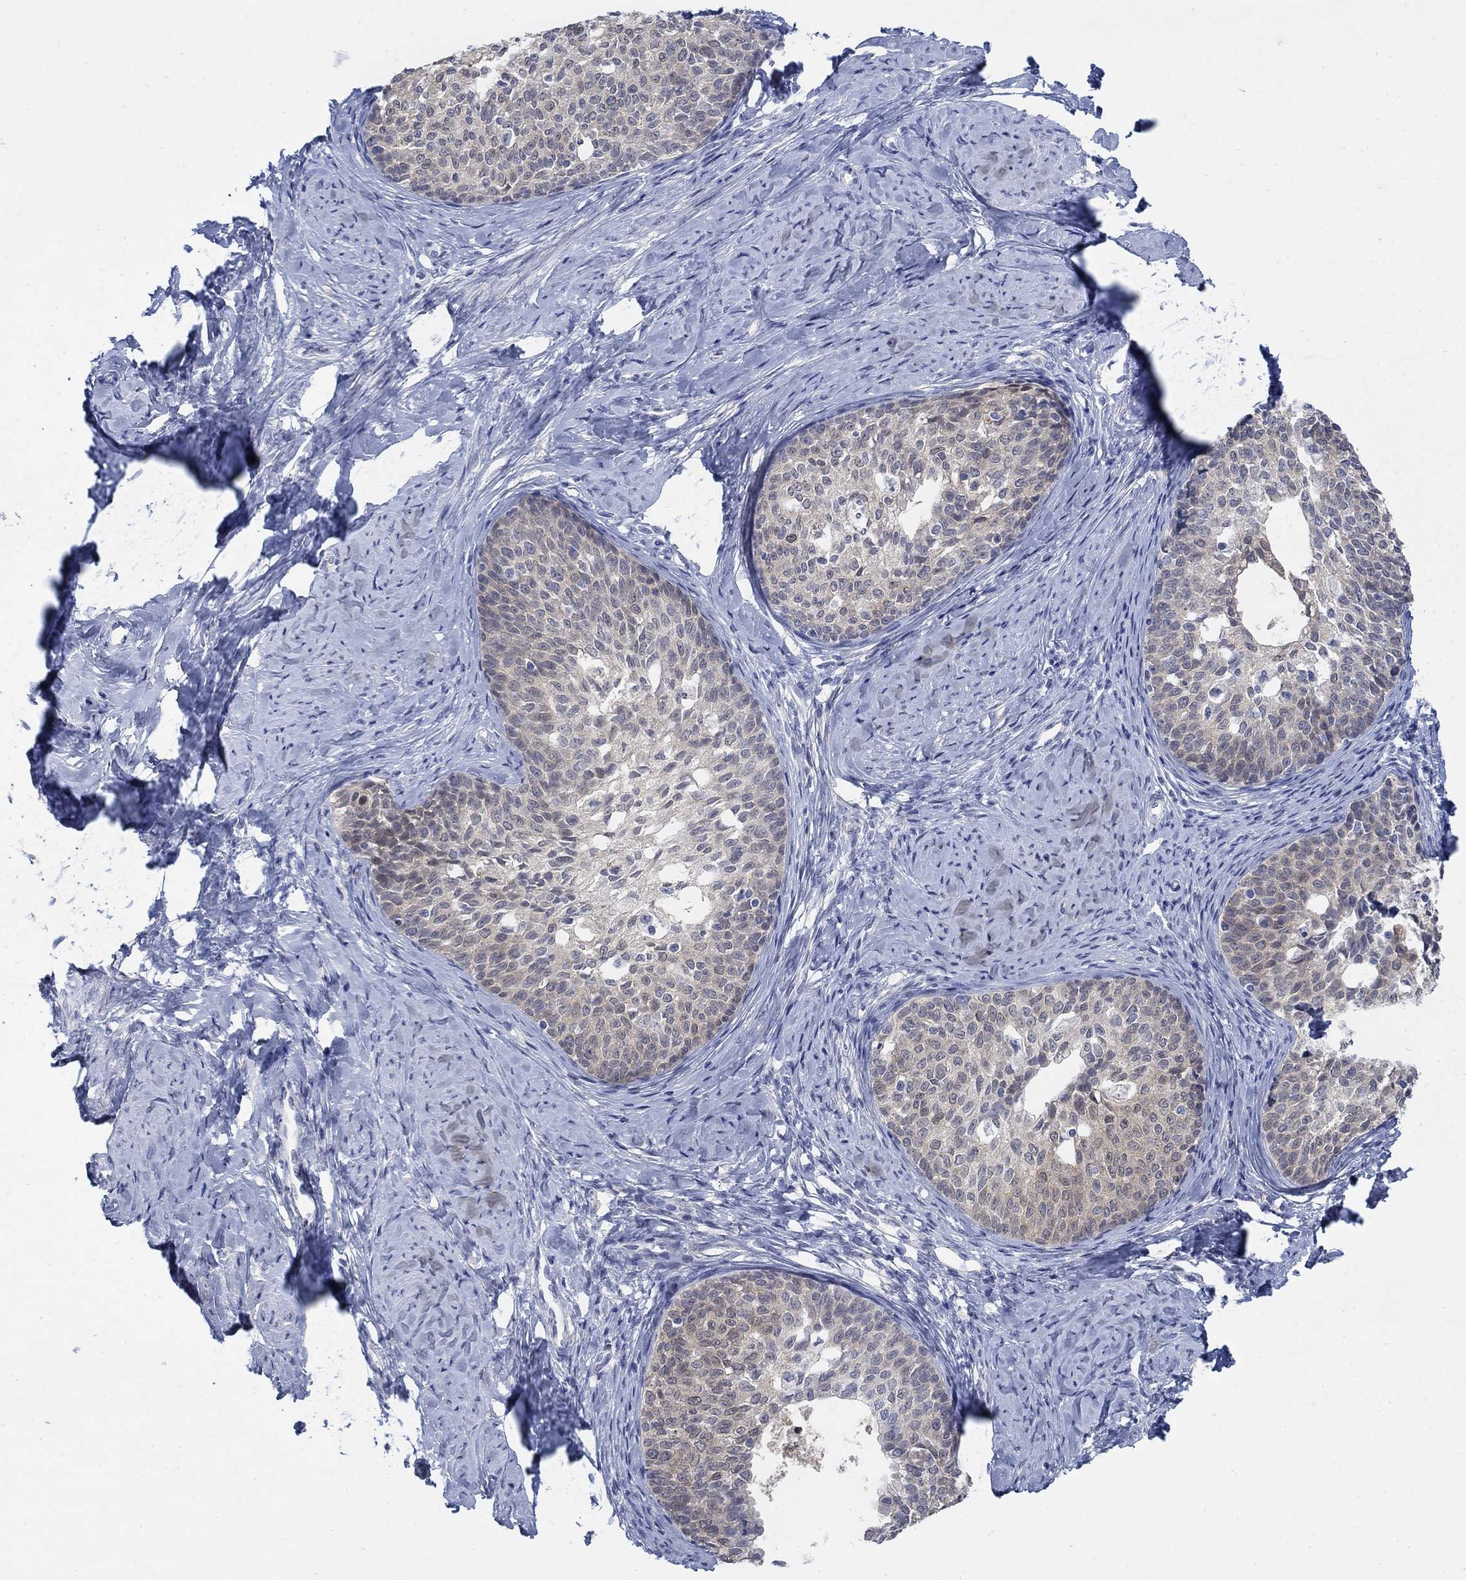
{"staining": {"intensity": "weak", "quantity": "25%-75%", "location": "cytoplasmic/membranous"}, "tissue": "cervical cancer", "cell_type": "Tumor cells", "image_type": "cancer", "snomed": [{"axis": "morphology", "description": "Squamous cell carcinoma, NOS"}, {"axis": "topography", "description": "Cervix"}], "caption": "The image exhibits staining of cervical cancer, revealing weak cytoplasmic/membranous protein expression (brown color) within tumor cells. The protein of interest is stained brown, and the nuclei are stained in blue (DAB (3,3'-diaminobenzidine) IHC with brightfield microscopy, high magnification).", "gene": "MYO3A", "patient": {"sex": "female", "age": 51}}